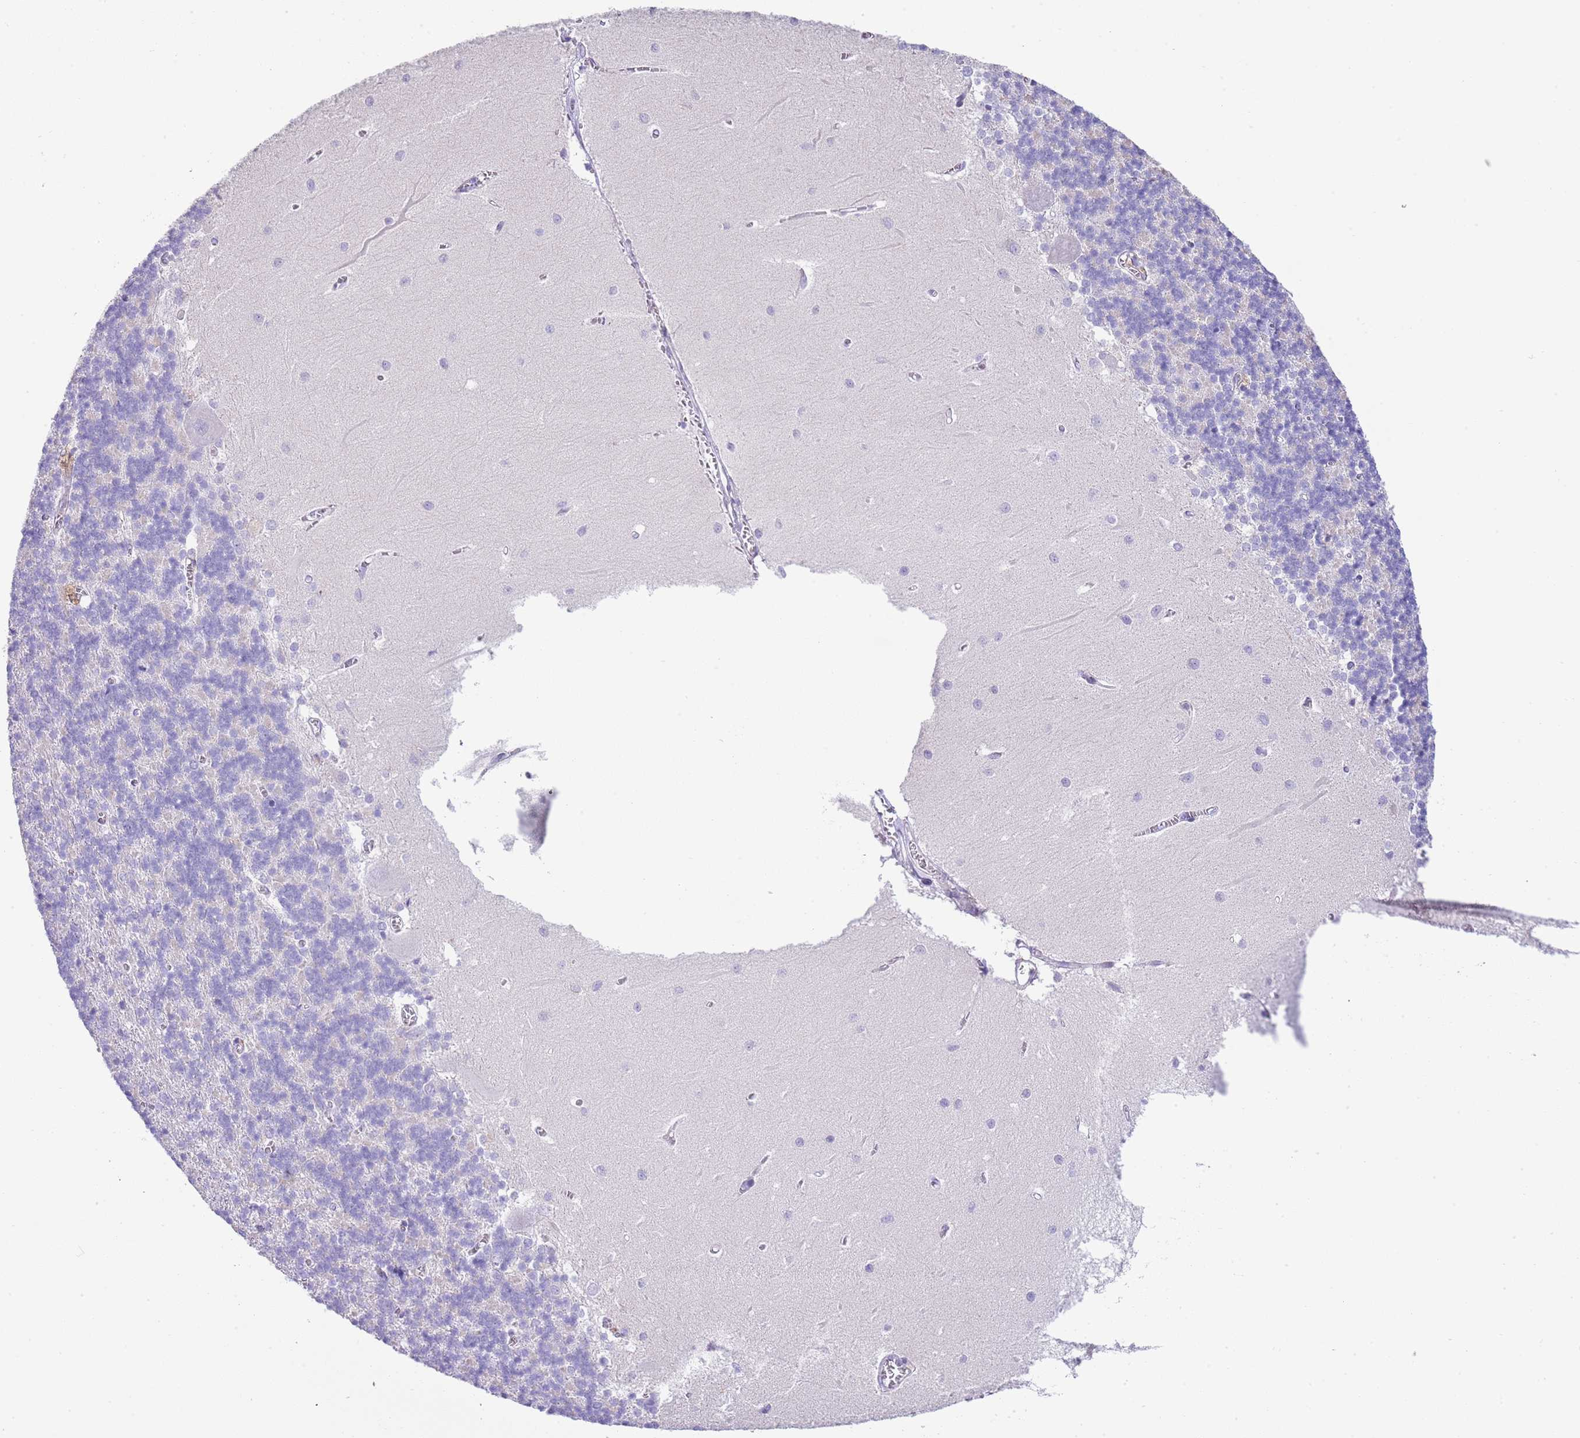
{"staining": {"intensity": "negative", "quantity": "none", "location": "none"}, "tissue": "cerebellum", "cell_type": "Cells in granular layer", "image_type": "normal", "snomed": [{"axis": "morphology", "description": "Normal tissue, NOS"}, {"axis": "topography", "description": "Cerebellum"}], "caption": "This histopathology image is of normal cerebellum stained with immunohistochemistry to label a protein in brown with the nuclei are counter-stained blue. There is no expression in cells in granular layer.", "gene": "ABHD17C", "patient": {"sex": "male", "age": 37}}